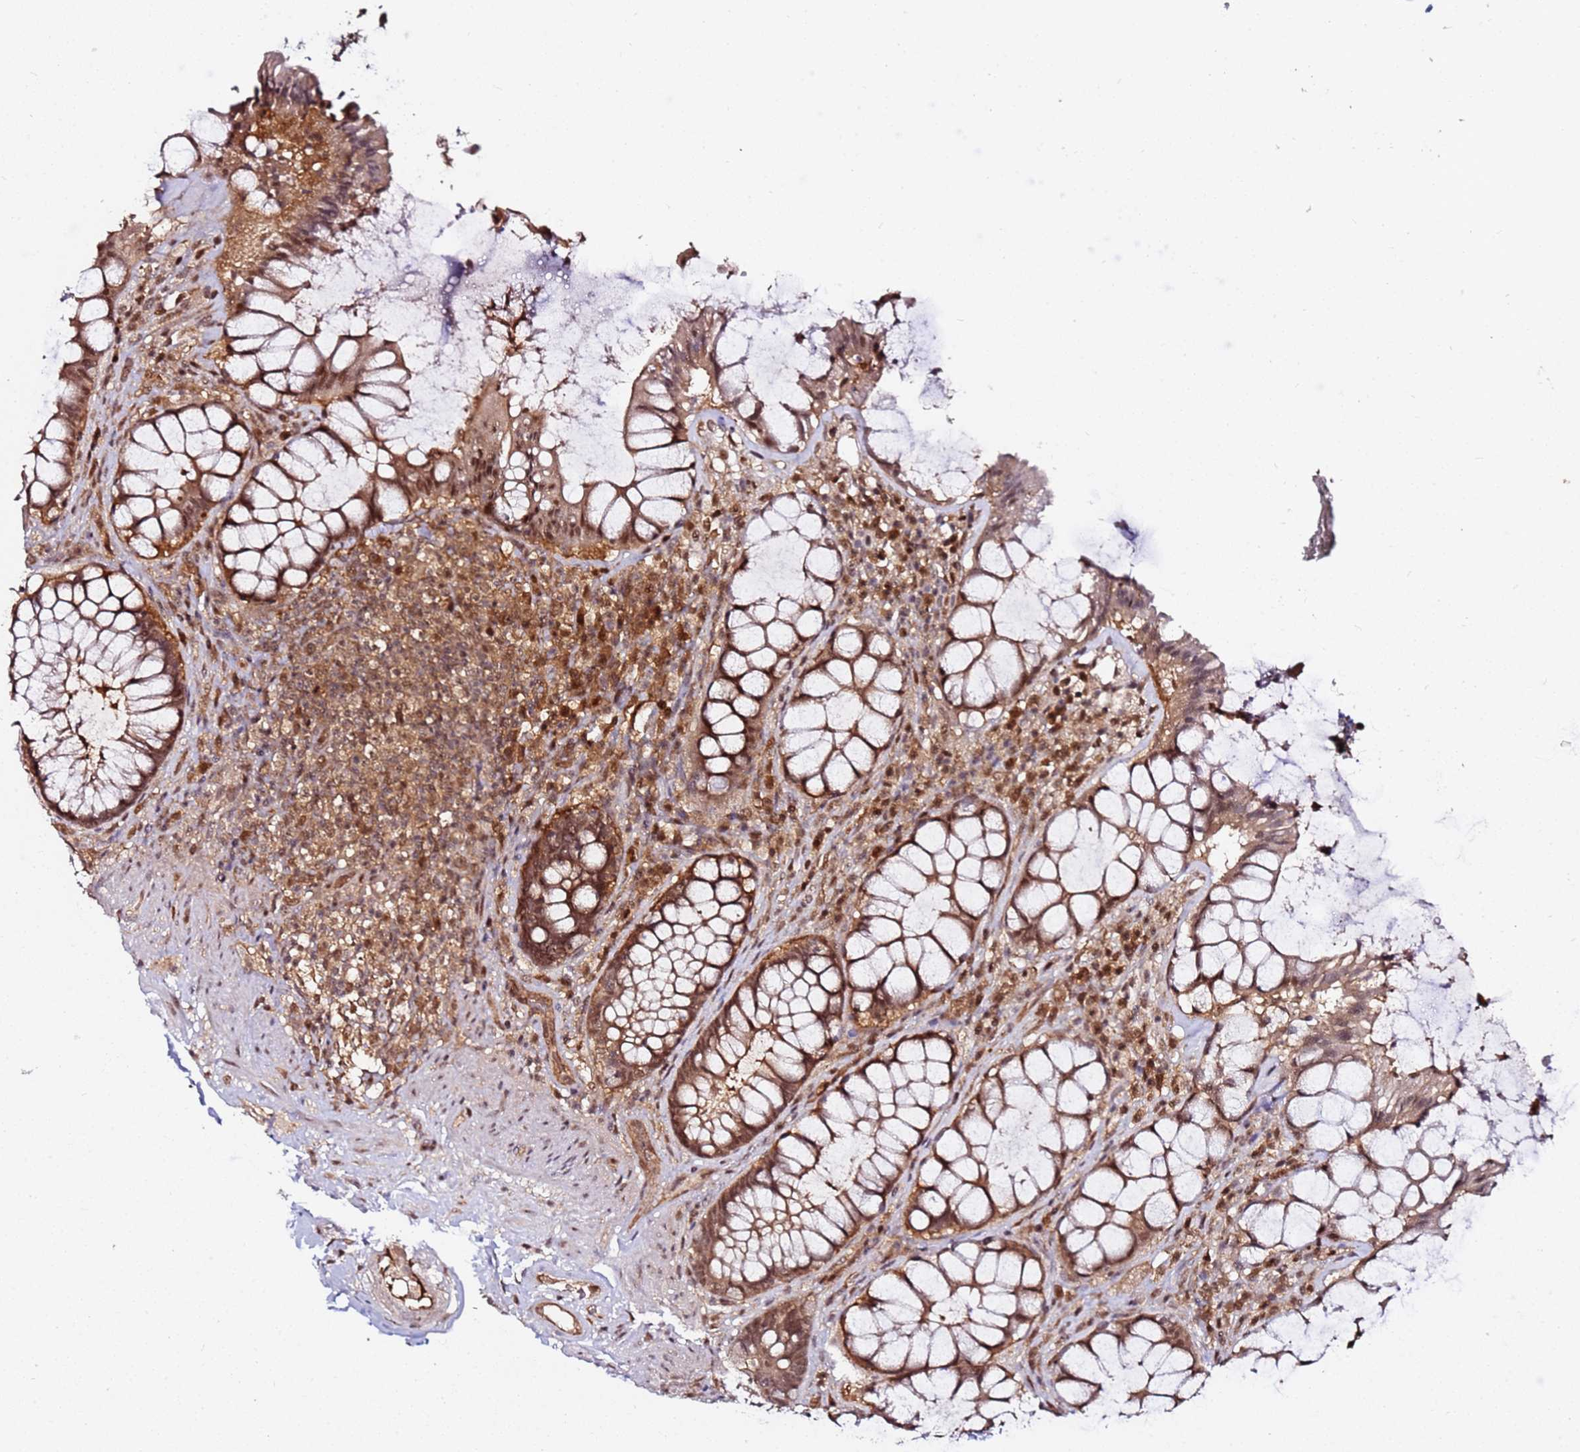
{"staining": {"intensity": "moderate", "quantity": ">75%", "location": "cytoplasmic/membranous,nuclear"}, "tissue": "rectum", "cell_type": "Glandular cells", "image_type": "normal", "snomed": [{"axis": "morphology", "description": "Normal tissue, NOS"}, {"axis": "topography", "description": "Rectum"}], "caption": "The histopathology image exhibits immunohistochemical staining of unremarkable rectum. There is moderate cytoplasmic/membranous,nuclear positivity is present in about >75% of glandular cells.", "gene": "RGS18", "patient": {"sex": "female", "age": 58}}